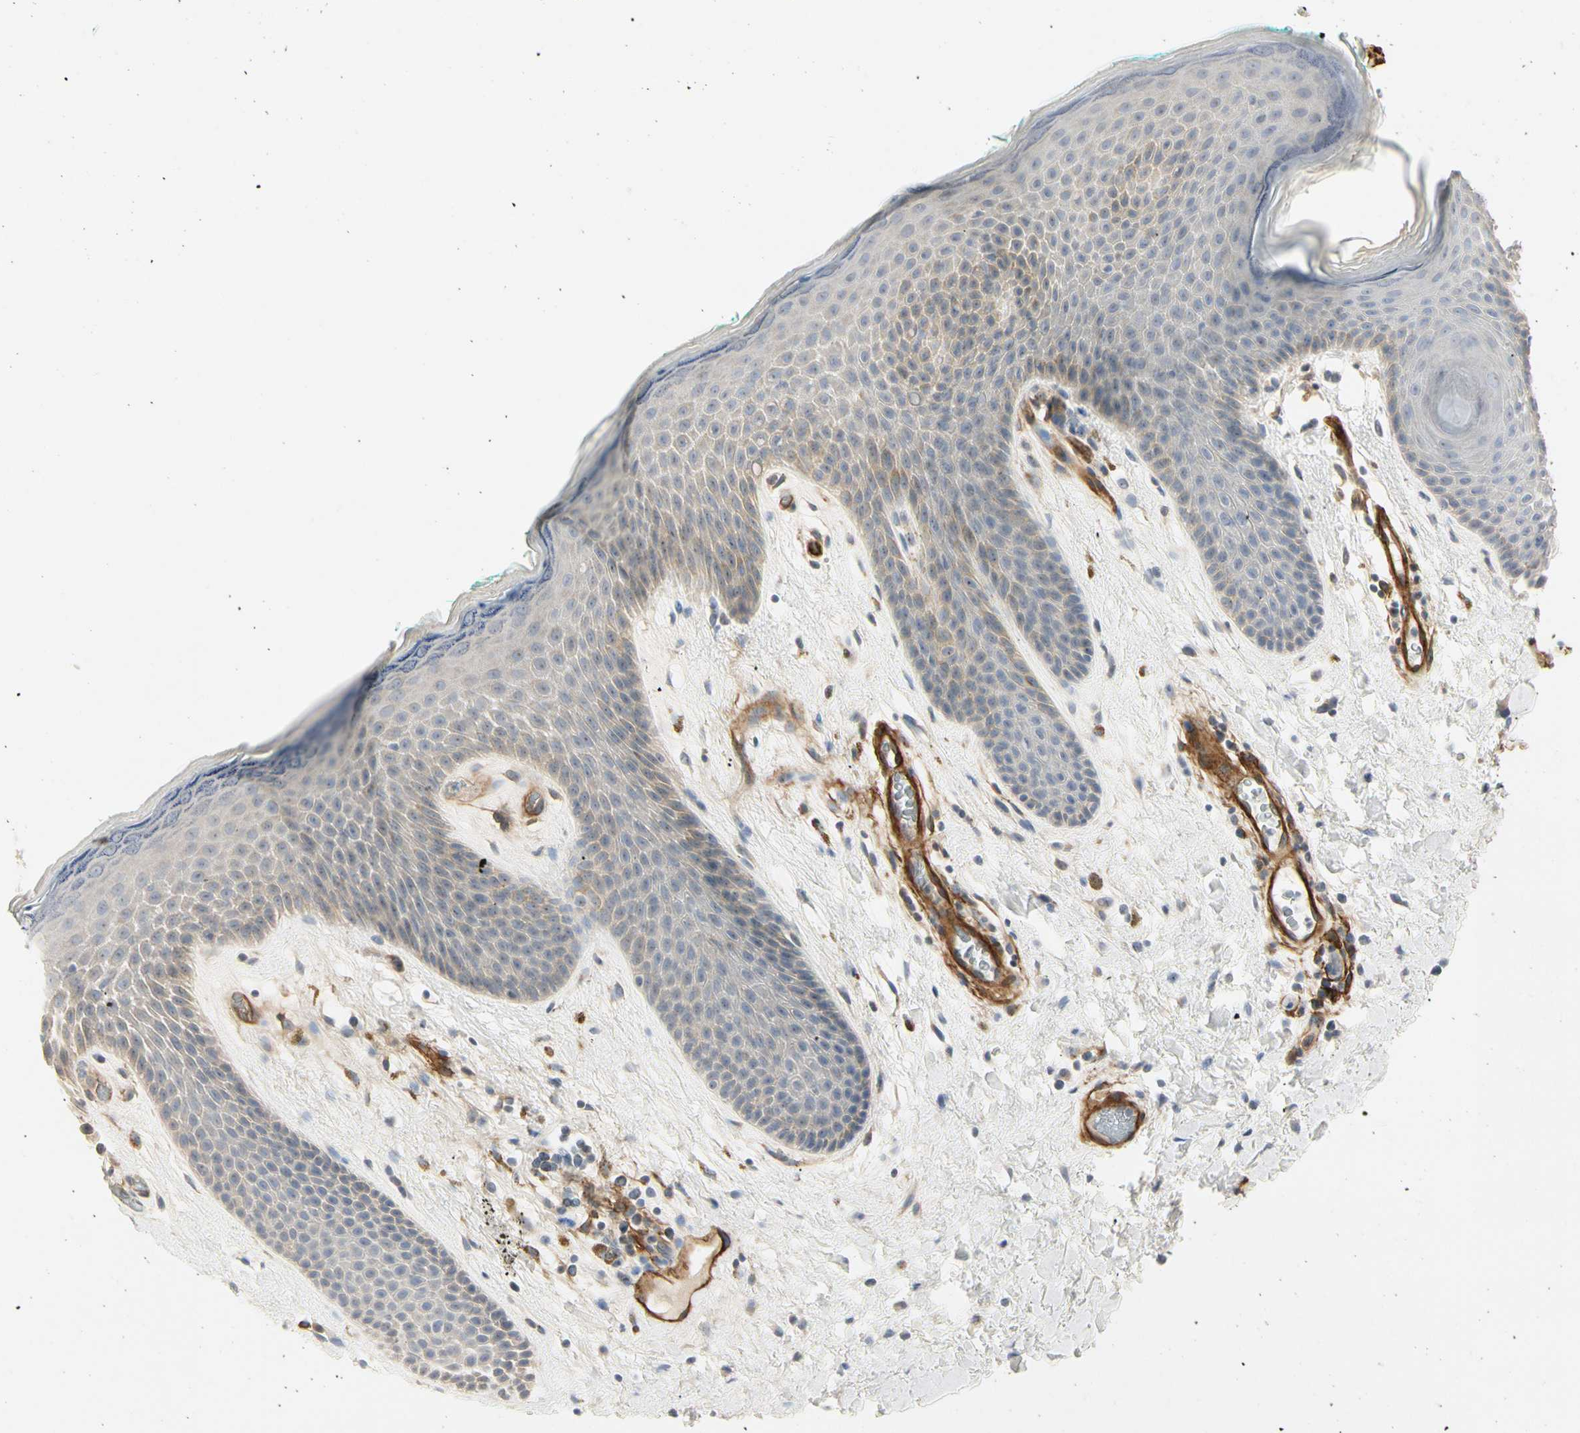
{"staining": {"intensity": "weak", "quantity": "<25%", "location": "cytoplasmic/membranous"}, "tissue": "skin", "cell_type": "Epidermal cells", "image_type": "normal", "snomed": [{"axis": "morphology", "description": "Normal tissue, NOS"}, {"axis": "topography", "description": "Anal"}], "caption": "Skin was stained to show a protein in brown. There is no significant positivity in epidermal cells.", "gene": "GGT5", "patient": {"sex": "male", "age": 74}}